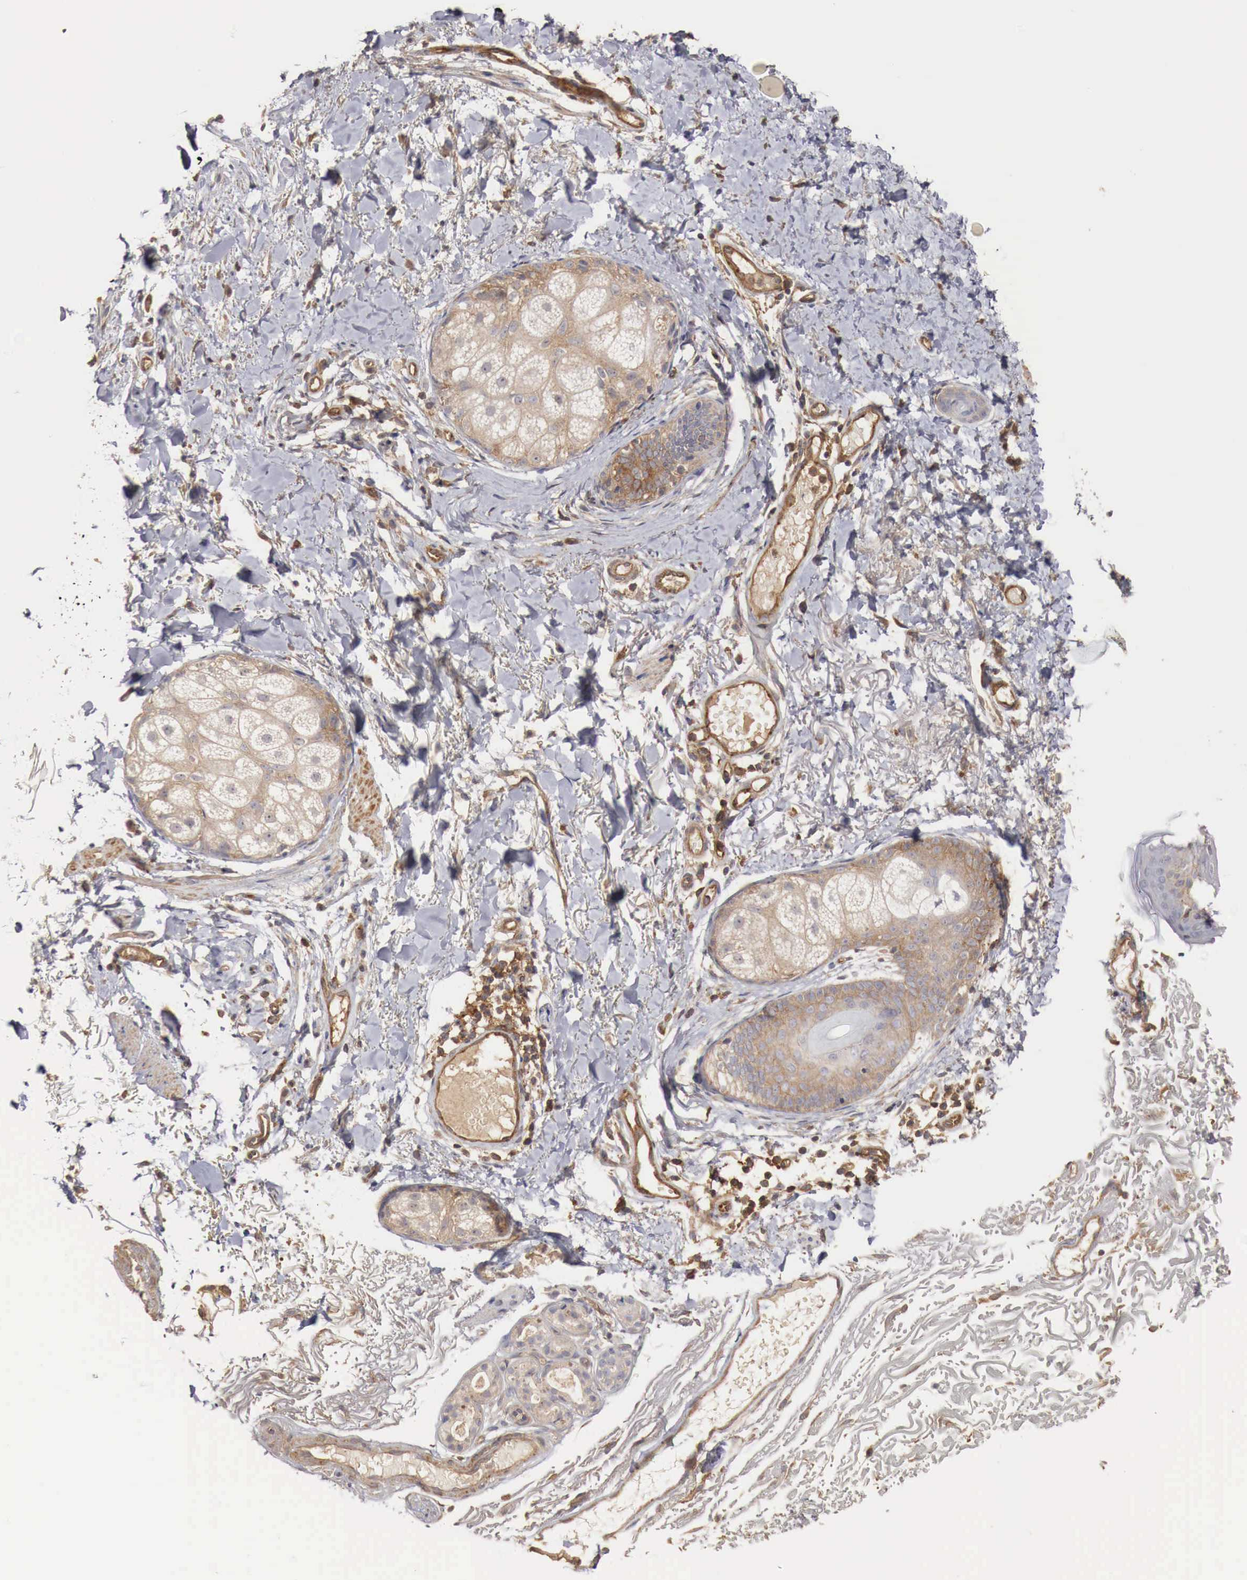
{"staining": {"intensity": "moderate", "quantity": ">75%", "location": "cytoplasmic/membranous"}, "tissue": "skin", "cell_type": "Fibroblasts", "image_type": "normal", "snomed": [{"axis": "morphology", "description": "Normal tissue, NOS"}, {"axis": "morphology", "description": "Neoplasm, benign, NOS"}, {"axis": "topography", "description": "Skin"}], "caption": "Protein positivity by IHC exhibits moderate cytoplasmic/membranous expression in approximately >75% of fibroblasts in unremarkable skin. Nuclei are stained in blue.", "gene": "ARMCX4", "patient": {"sex": "female", "age": 53}}